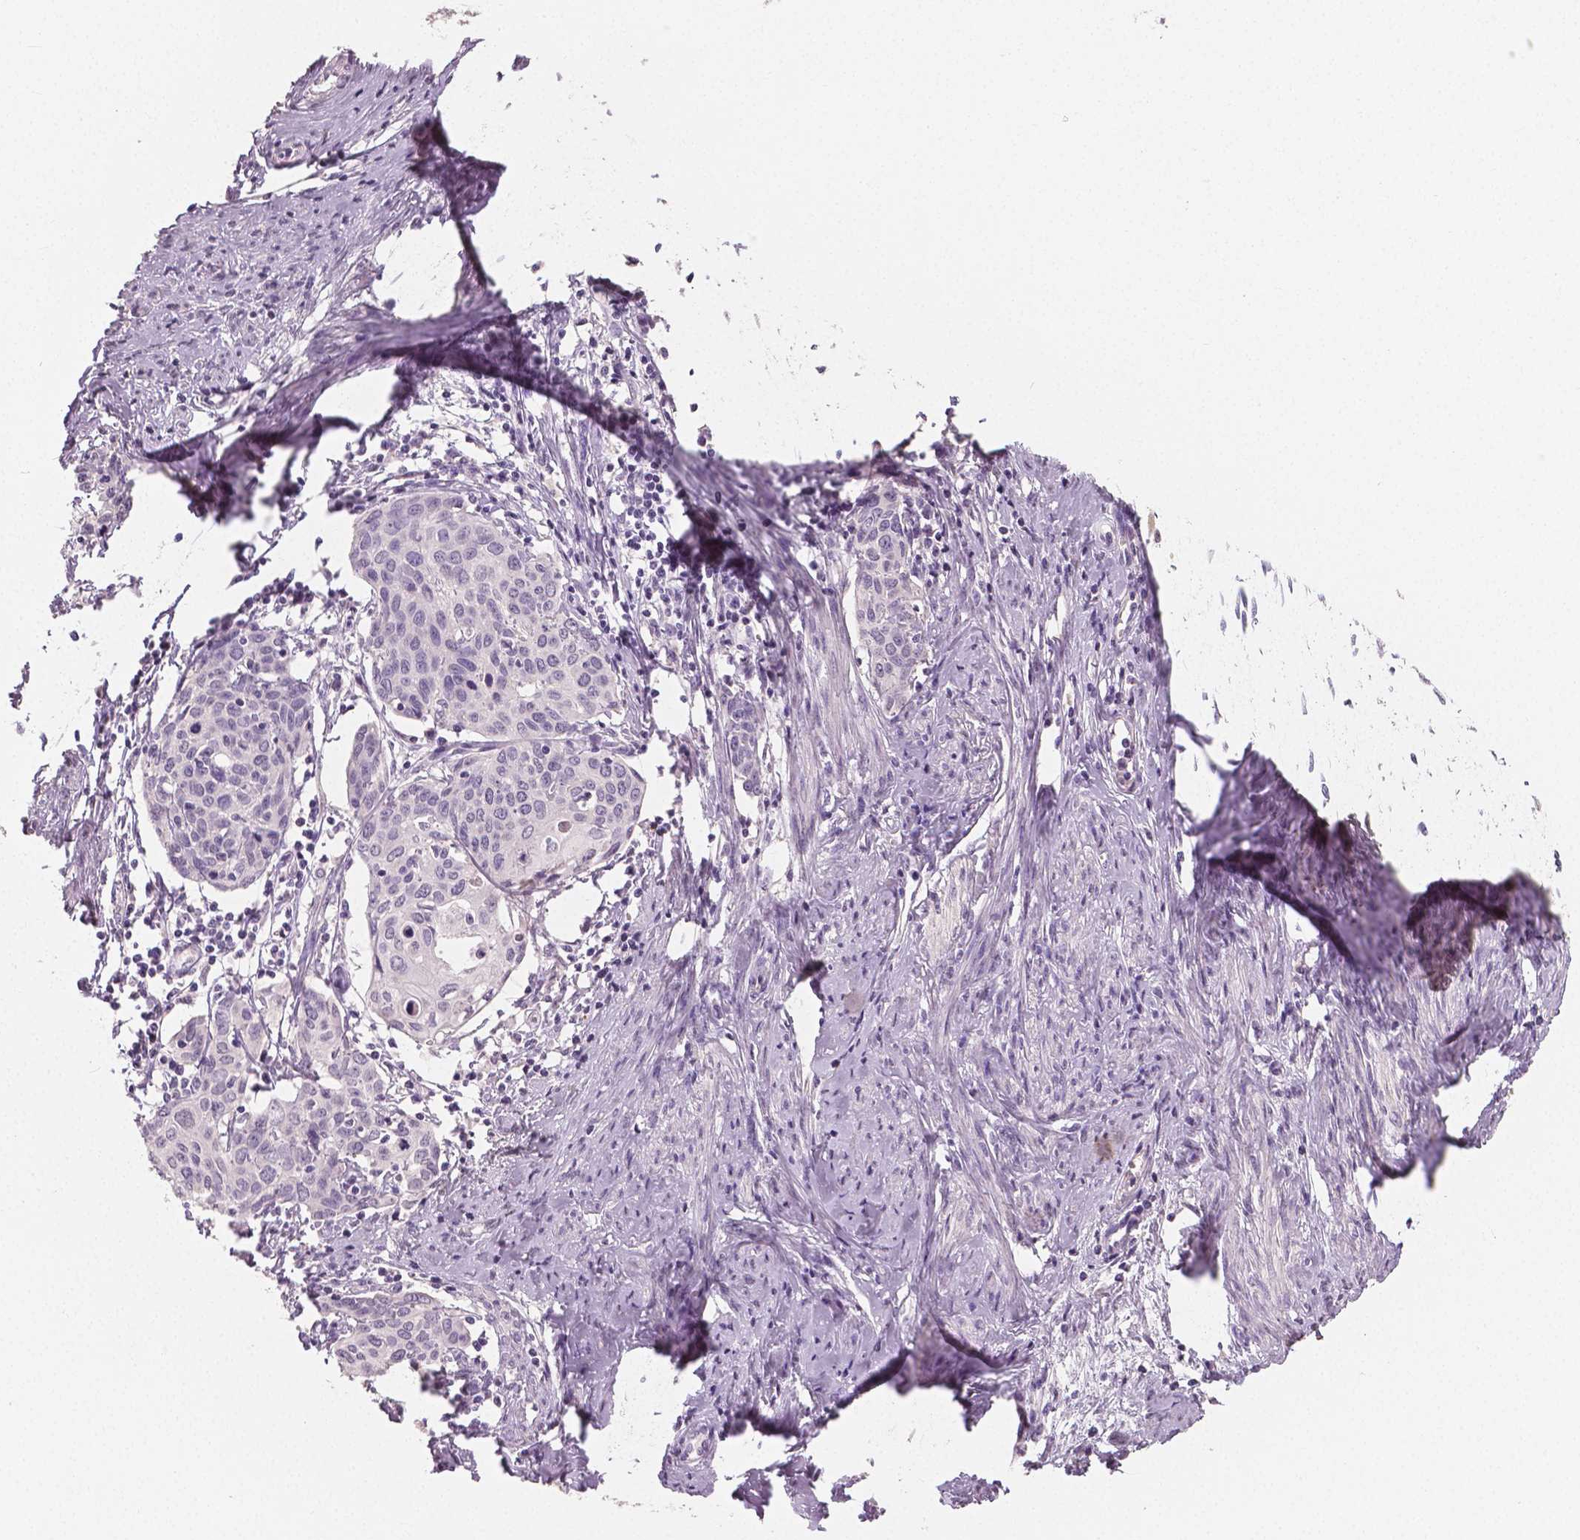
{"staining": {"intensity": "negative", "quantity": "none", "location": "none"}, "tissue": "cervical cancer", "cell_type": "Tumor cells", "image_type": "cancer", "snomed": [{"axis": "morphology", "description": "Squamous cell carcinoma, NOS"}, {"axis": "topography", "description": "Cervix"}], "caption": "IHC histopathology image of neoplastic tissue: cervical cancer stained with DAB demonstrates no significant protein positivity in tumor cells.", "gene": "NECAB1", "patient": {"sex": "female", "age": 62}}